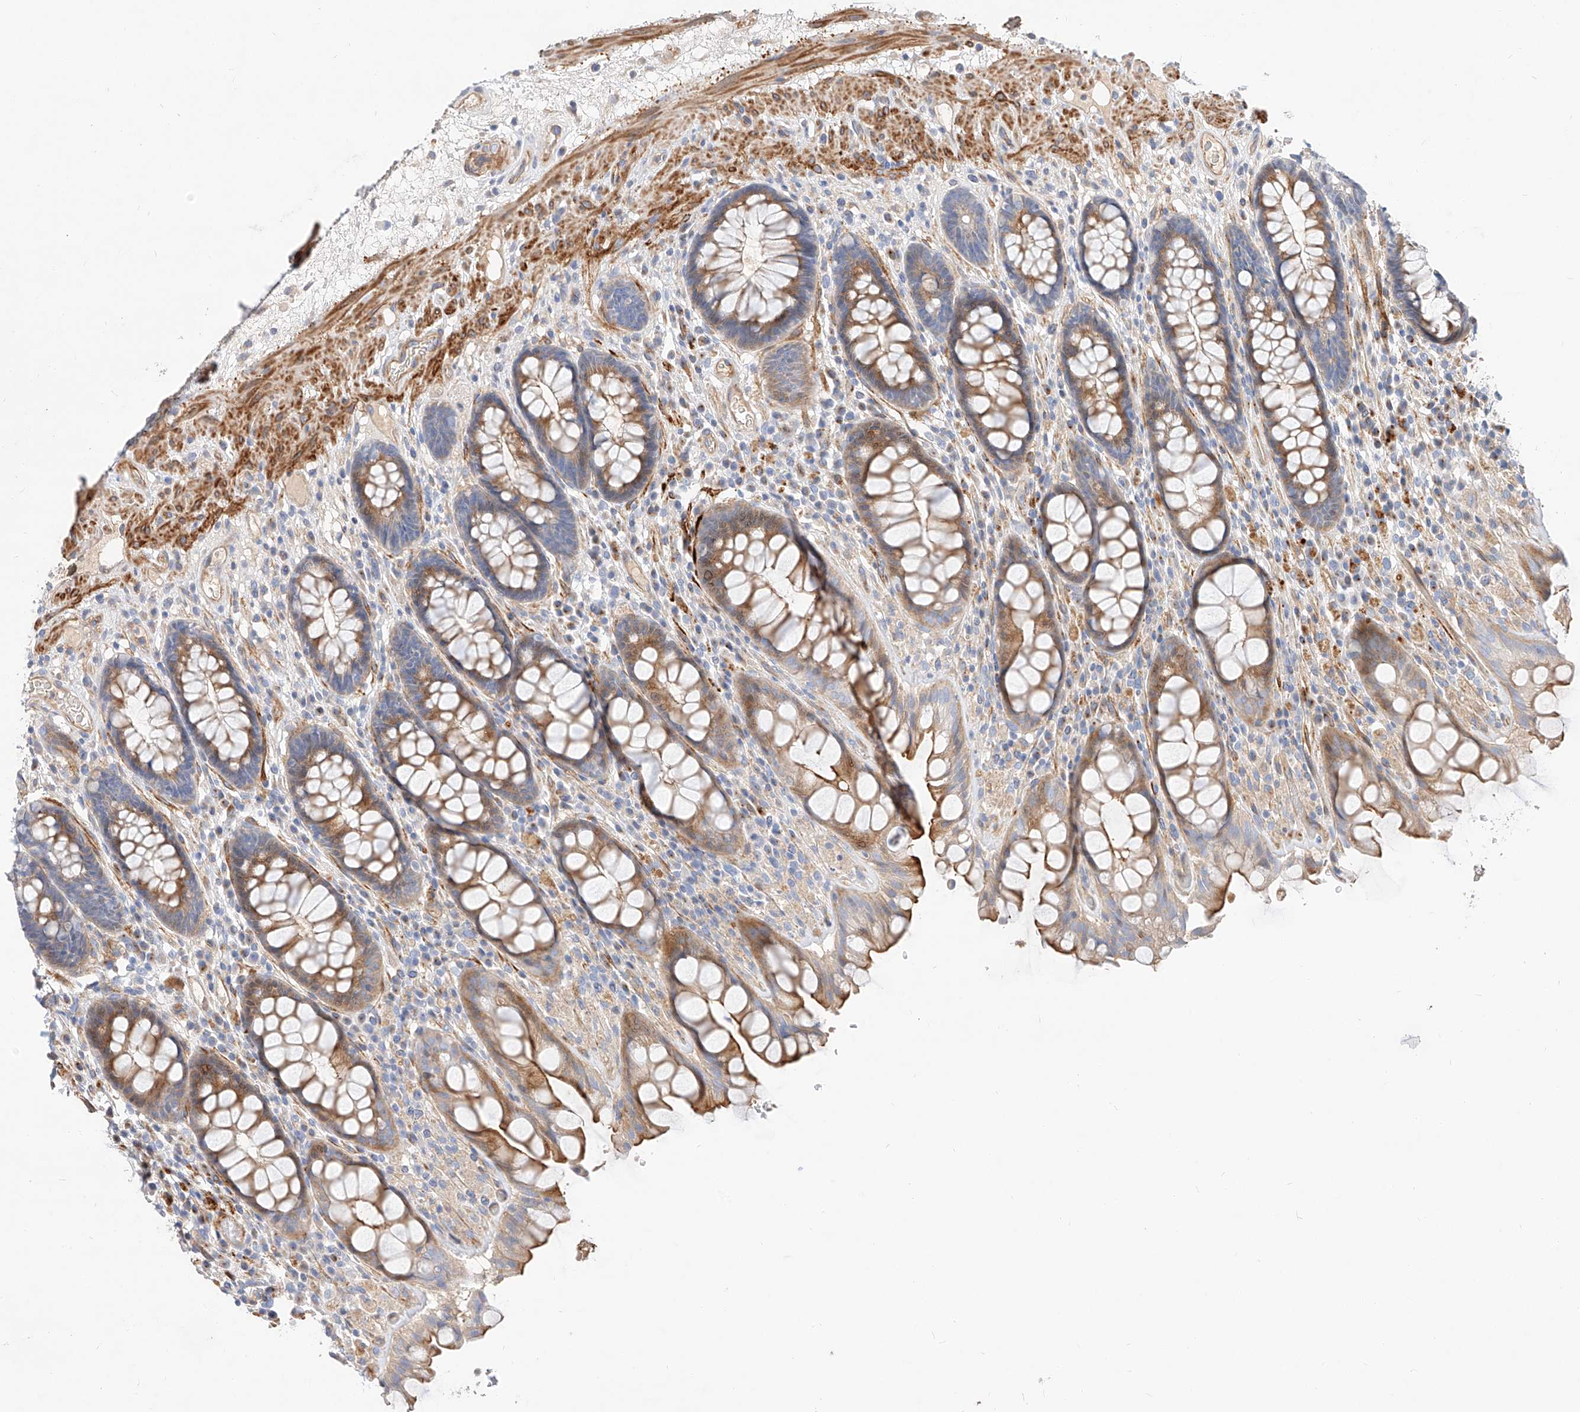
{"staining": {"intensity": "moderate", "quantity": "25%-75%", "location": "cytoplasmic/membranous"}, "tissue": "rectum", "cell_type": "Glandular cells", "image_type": "normal", "snomed": [{"axis": "morphology", "description": "Normal tissue, NOS"}, {"axis": "topography", "description": "Rectum"}], "caption": "Glandular cells reveal moderate cytoplasmic/membranous positivity in approximately 25%-75% of cells in normal rectum.", "gene": "KCNH5", "patient": {"sex": "male", "age": 64}}